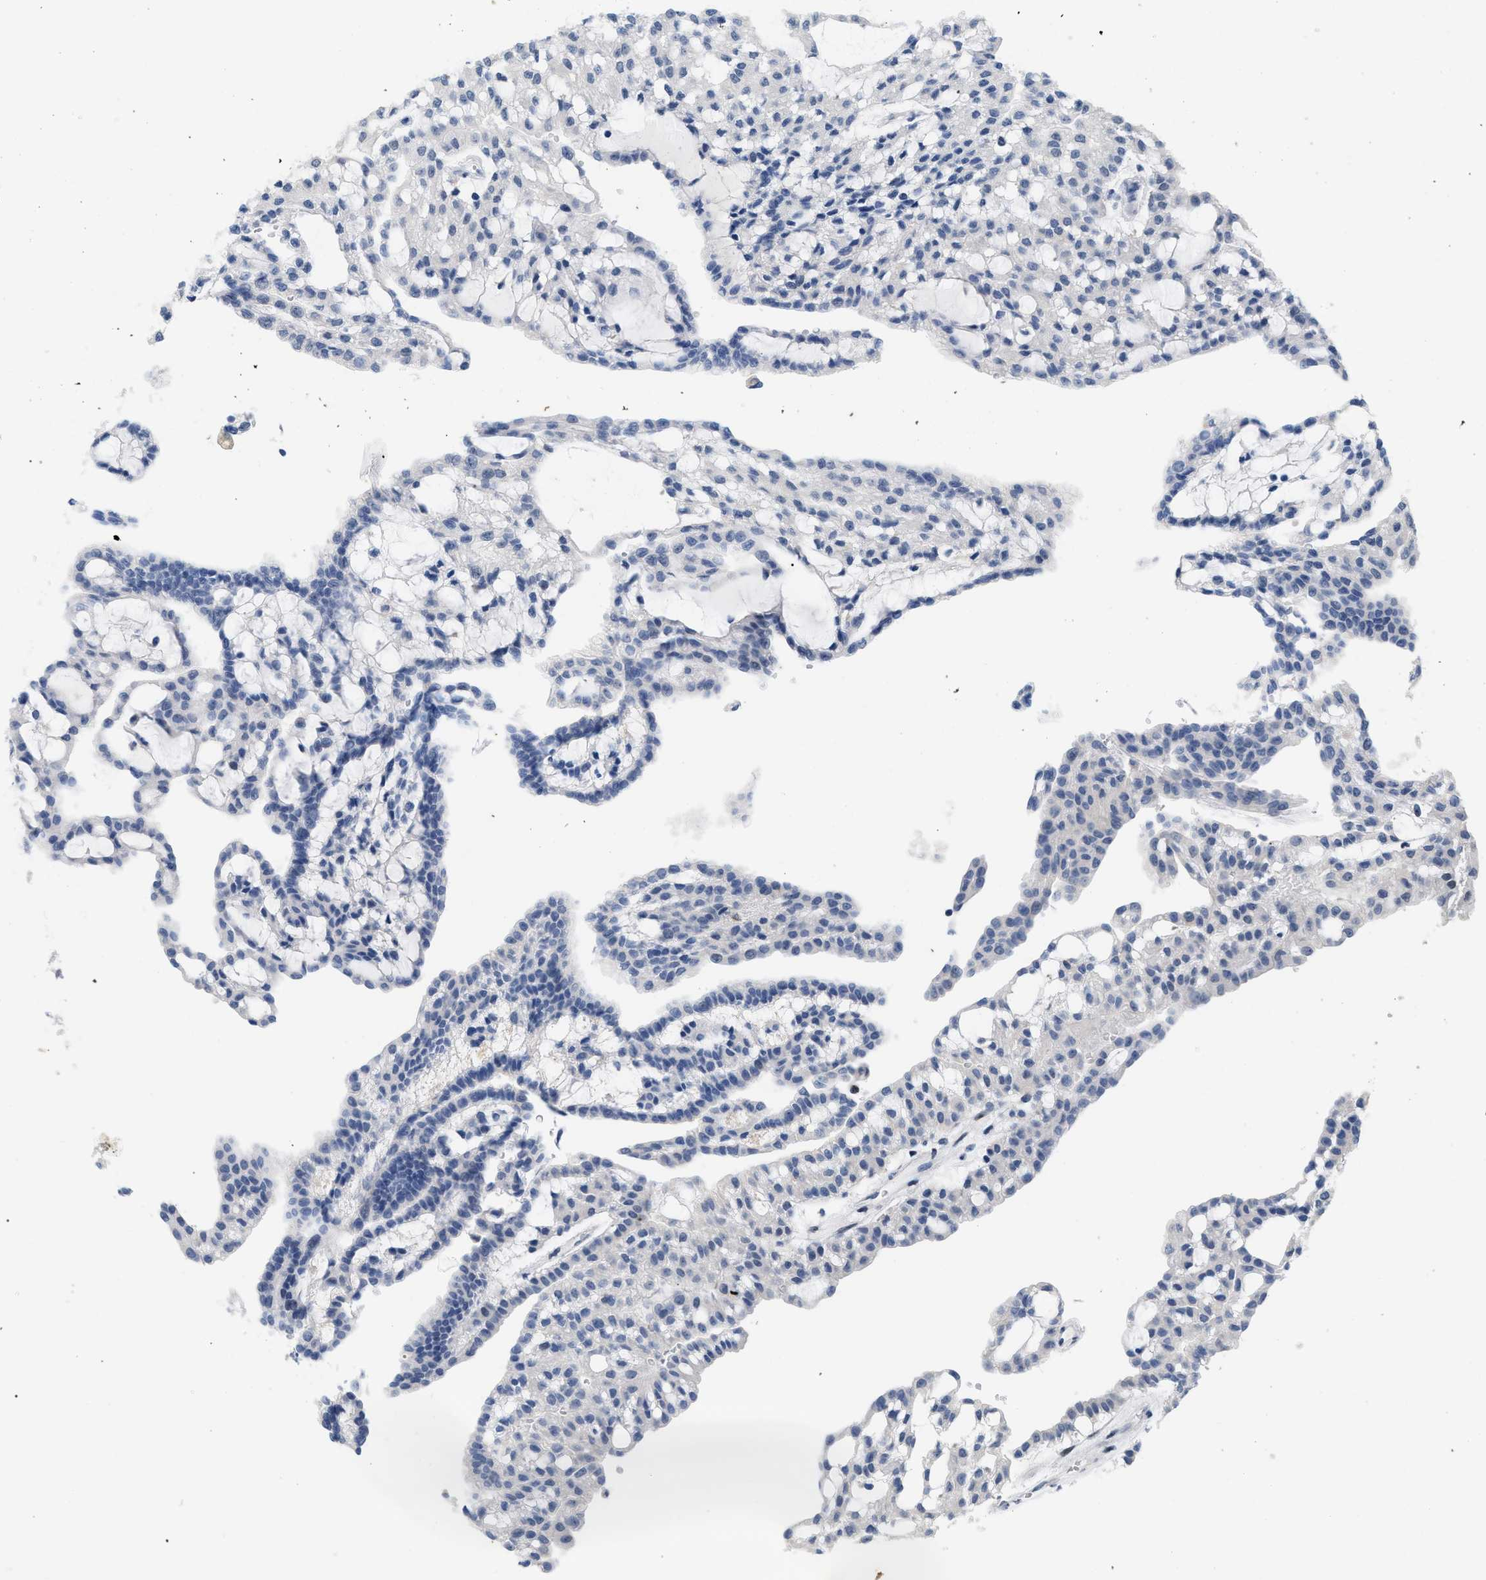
{"staining": {"intensity": "negative", "quantity": "none", "location": "none"}, "tissue": "renal cancer", "cell_type": "Tumor cells", "image_type": "cancer", "snomed": [{"axis": "morphology", "description": "Adenocarcinoma, NOS"}, {"axis": "topography", "description": "Kidney"}], "caption": "This is an immunohistochemistry (IHC) histopathology image of renal cancer (adenocarcinoma). There is no expression in tumor cells.", "gene": "NFIX", "patient": {"sex": "male", "age": 63}}